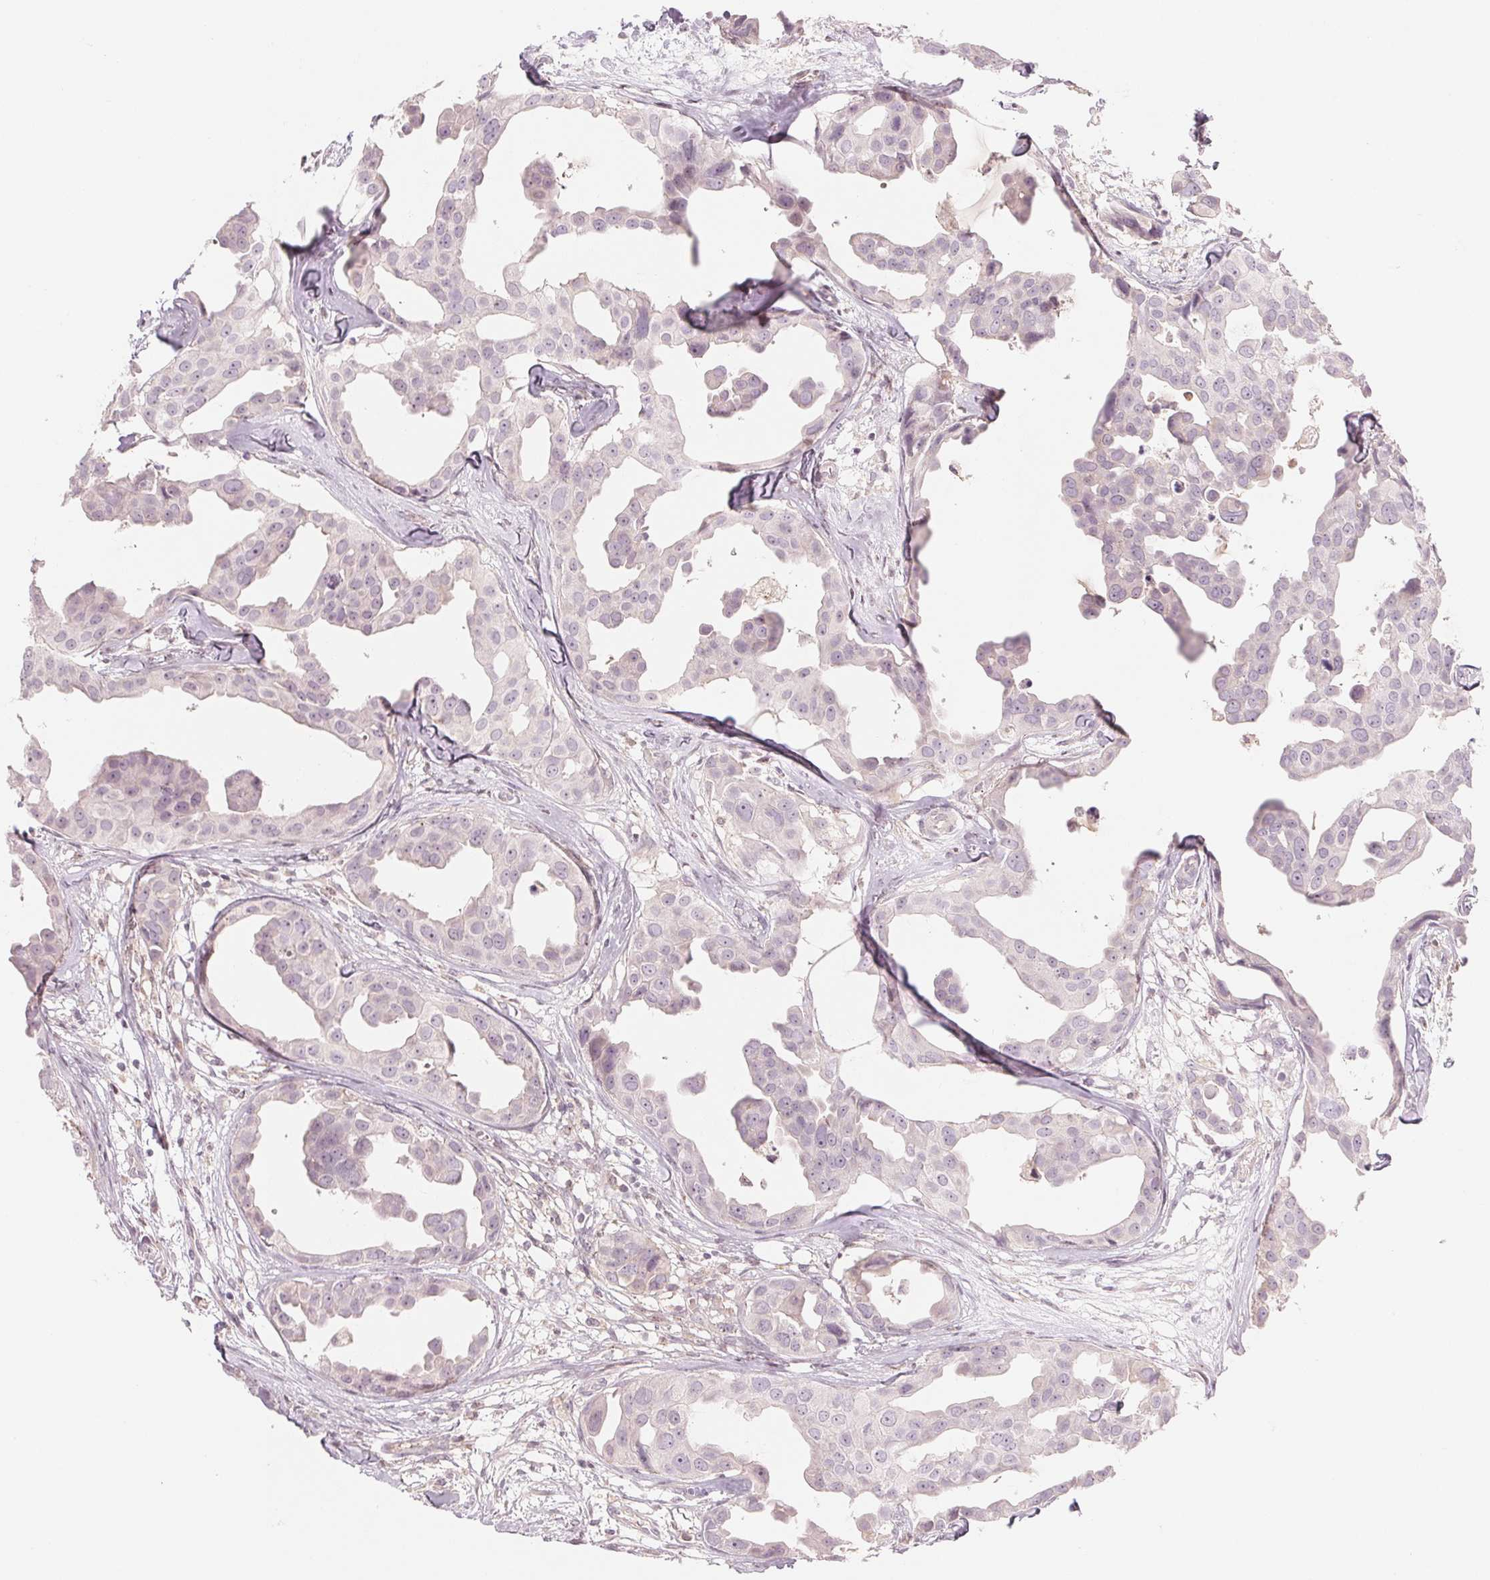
{"staining": {"intensity": "negative", "quantity": "none", "location": "none"}, "tissue": "breast cancer", "cell_type": "Tumor cells", "image_type": "cancer", "snomed": [{"axis": "morphology", "description": "Duct carcinoma"}, {"axis": "topography", "description": "Breast"}], "caption": "This is an IHC histopathology image of infiltrating ductal carcinoma (breast). There is no expression in tumor cells.", "gene": "SLC17A4", "patient": {"sex": "female", "age": 38}}